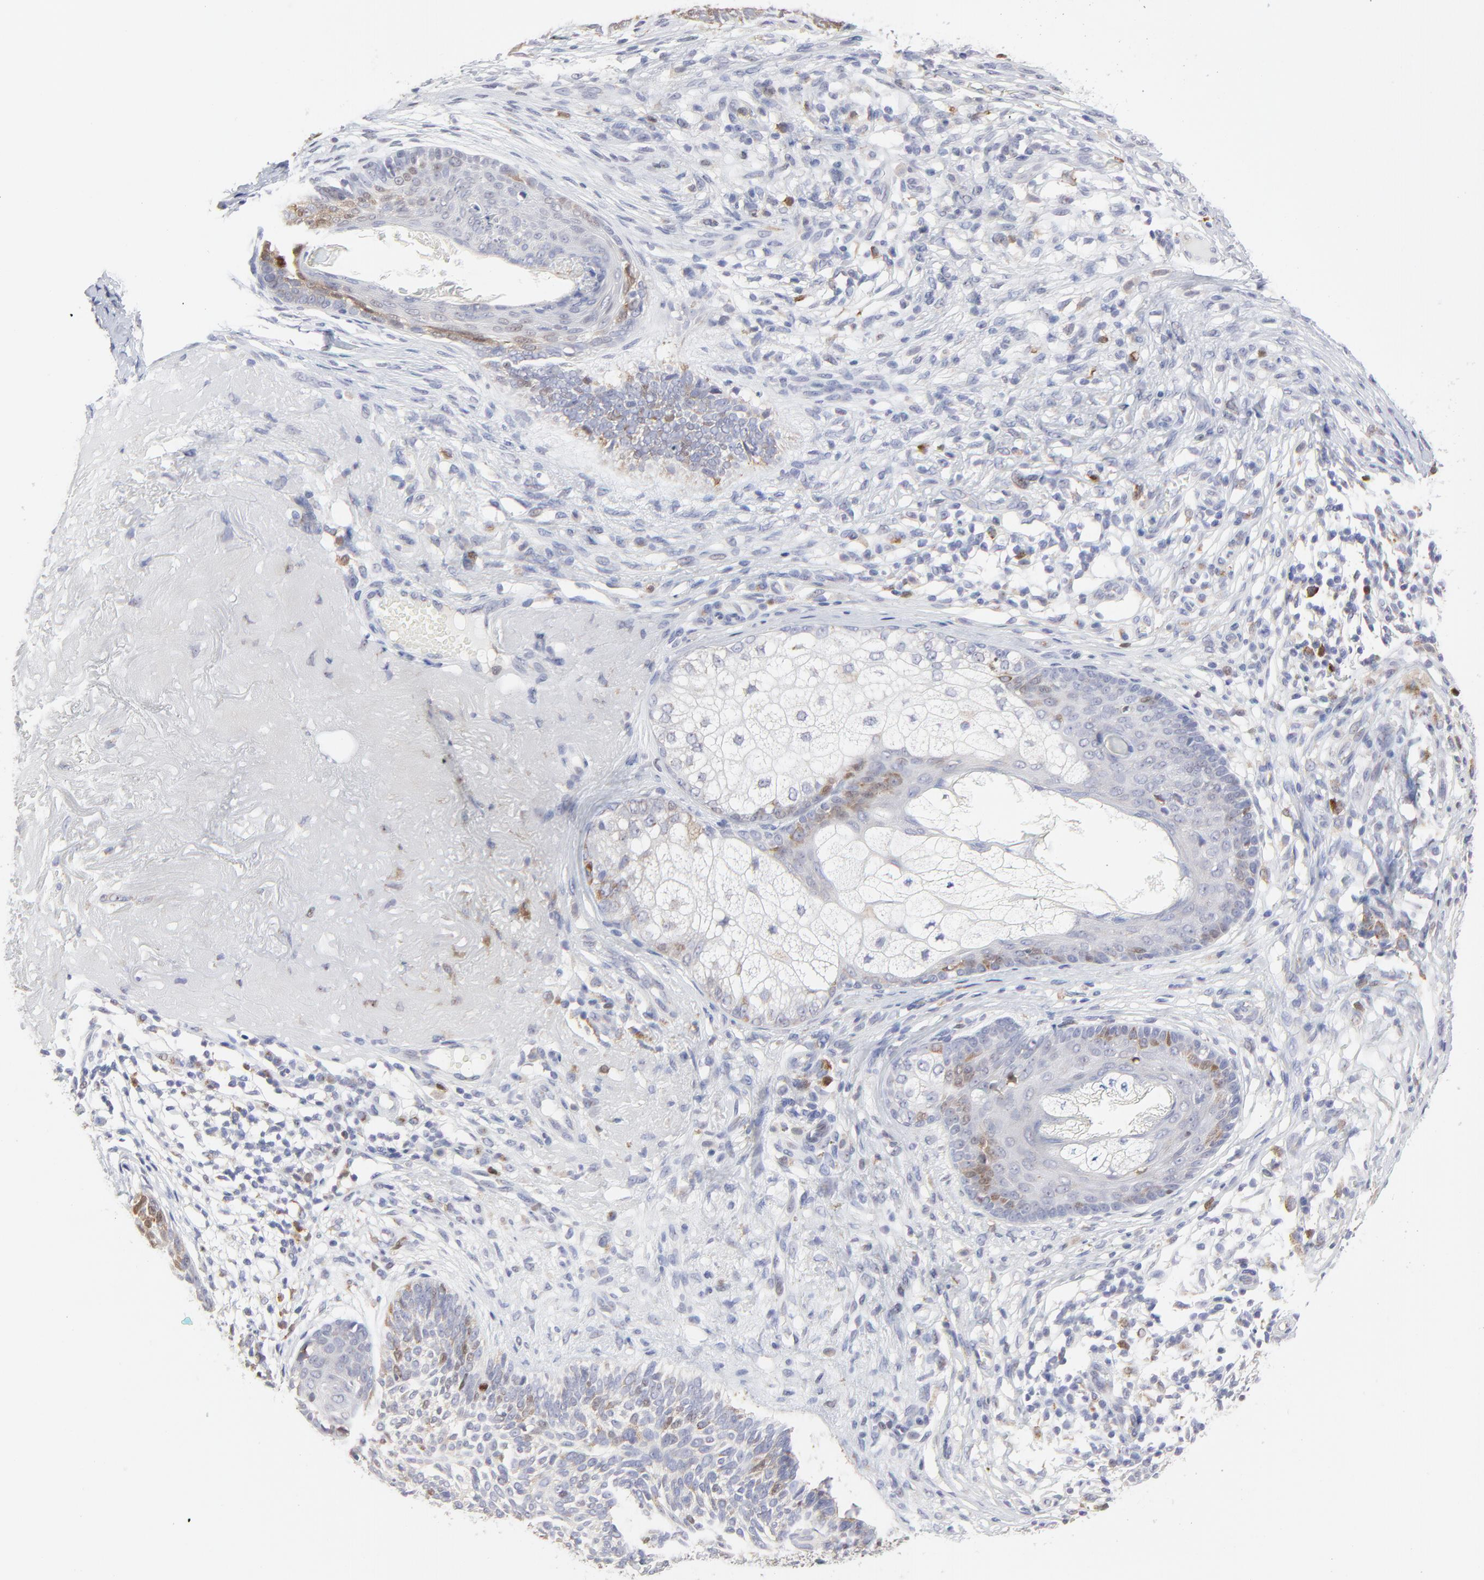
{"staining": {"intensity": "weak", "quantity": "<25%", "location": "cytoplasmic/membranous"}, "tissue": "skin cancer", "cell_type": "Tumor cells", "image_type": "cancer", "snomed": [{"axis": "morphology", "description": "Basal cell carcinoma"}, {"axis": "topography", "description": "Skin"}], "caption": "Image shows no significant protein positivity in tumor cells of skin cancer (basal cell carcinoma).", "gene": "NCAPH", "patient": {"sex": "male", "age": 74}}